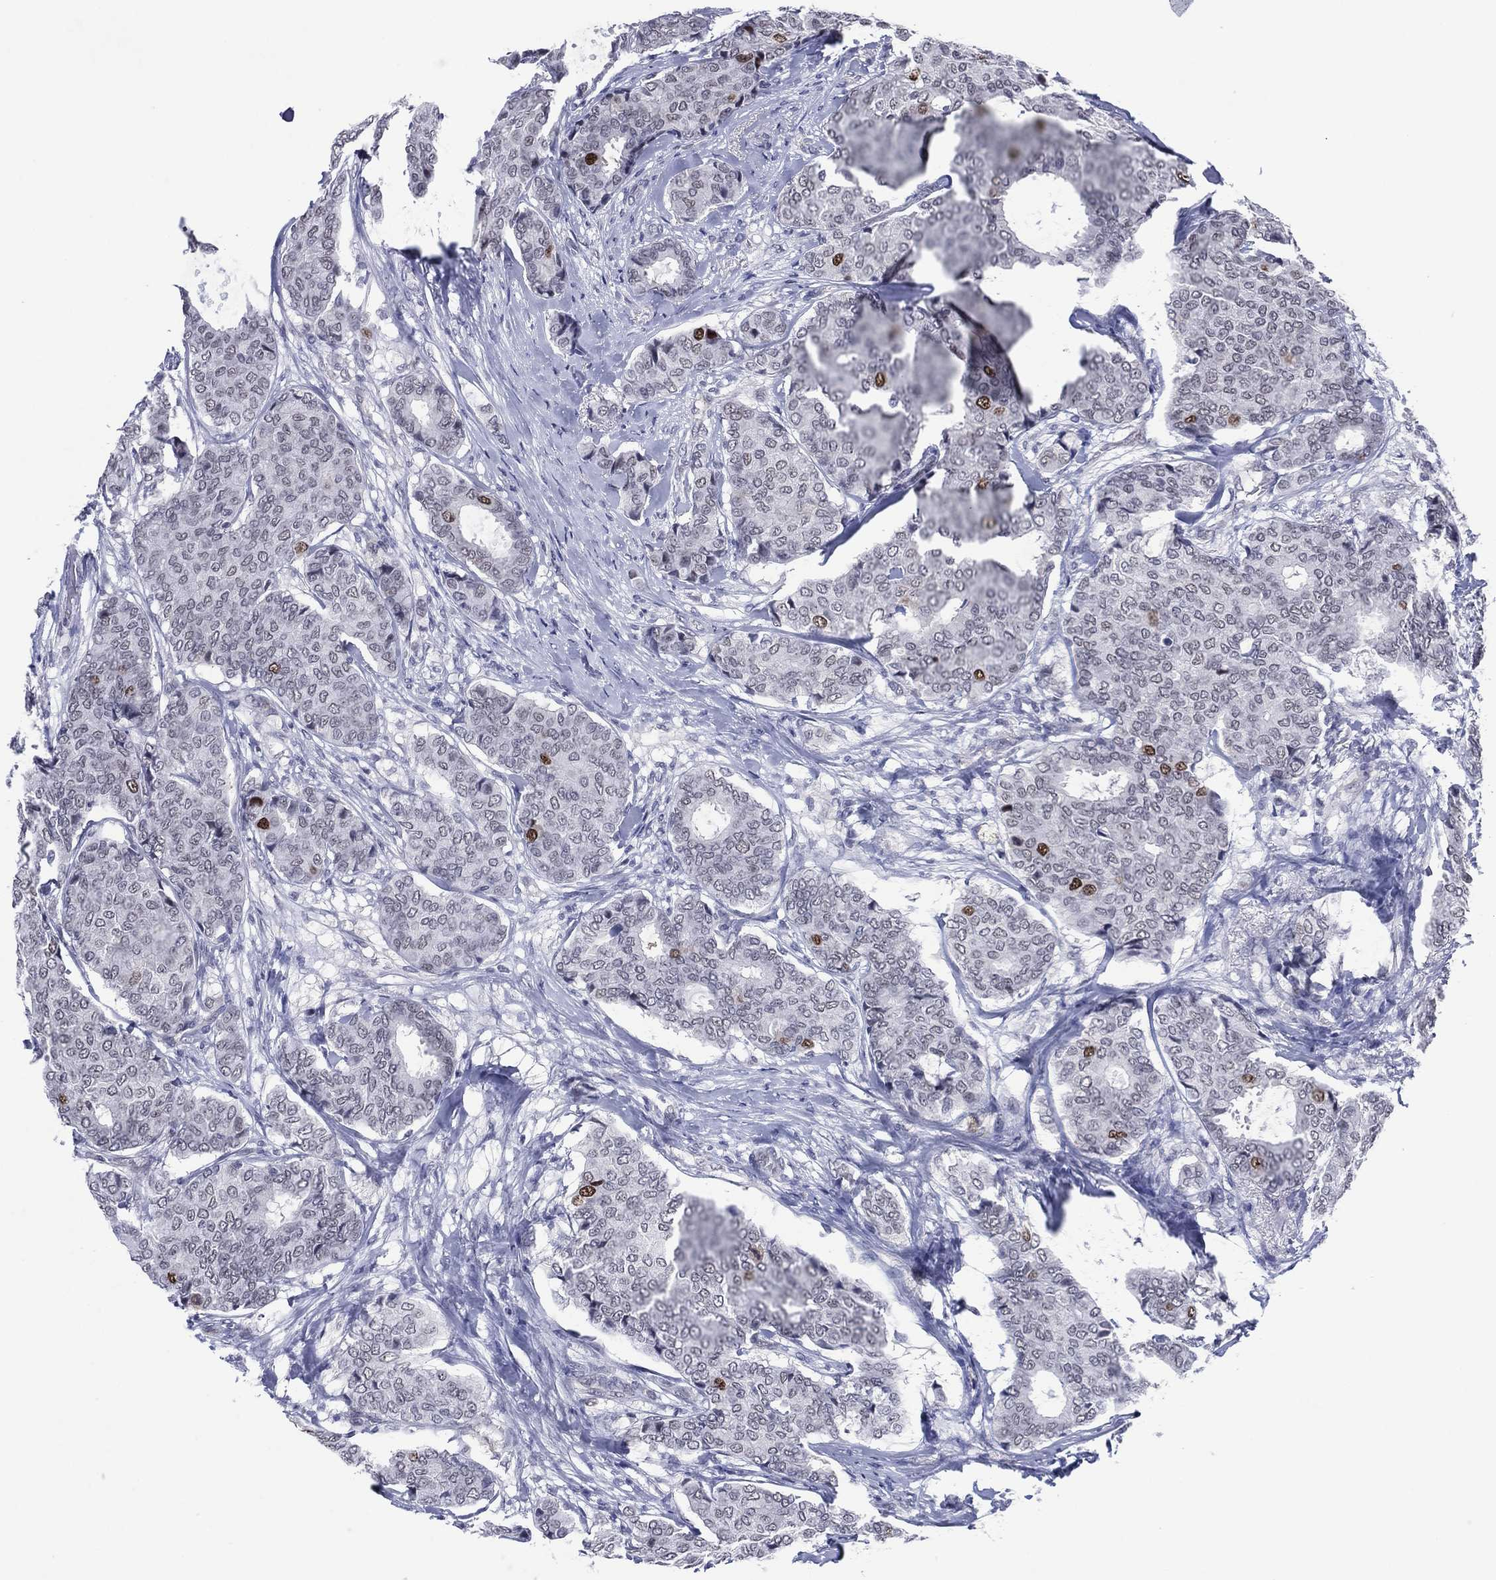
{"staining": {"intensity": "strong", "quantity": "<25%", "location": "nuclear"}, "tissue": "breast cancer", "cell_type": "Tumor cells", "image_type": "cancer", "snomed": [{"axis": "morphology", "description": "Duct carcinoma"}, {"axis": "topography", "description": "Breast"}], "caption": "Immunohistochemical staining of human breast cancer reveals medium levels of strong nuclear protein staining in approximately <25% of tumor cells. (brown staining indicates protein expression, while blue staining denotes nuclei).", "gene": "GATA6", "patient": {"sex": "female", "age": 75}}